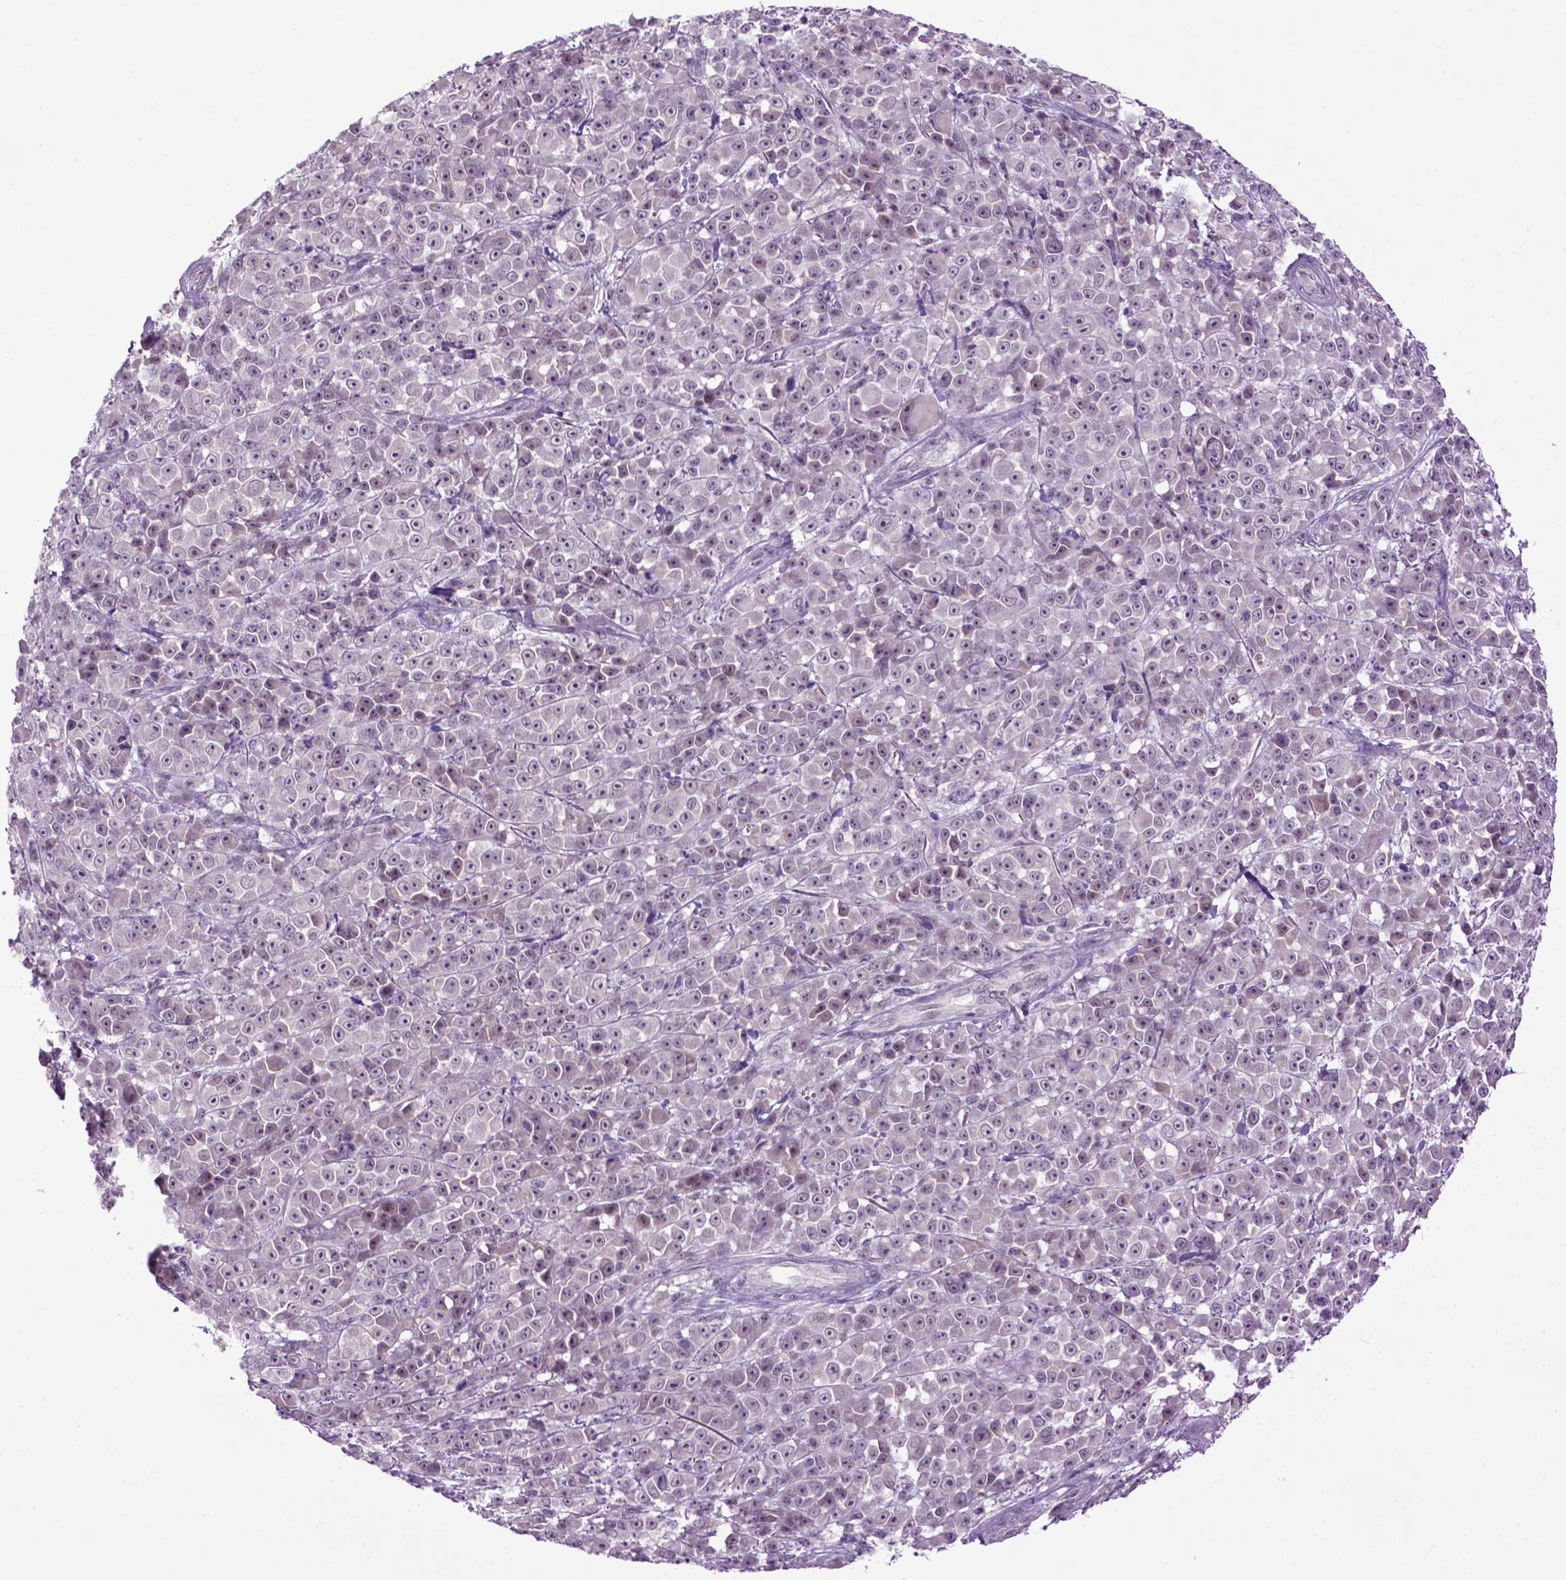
{"staining": {"intensity": "negative", "quantity": "none", "location": "none"}, "tissue": "melanoma", "cell_type": "Tumor cells", "image_type": "cancer", "snomed": [{"axis": "morphology", "description": "Malignant melanoma, NOS"}, {"axis": "topography", "description": "Skin"}, {"axis": "topography", "description": "Skin of back"}], "caption": "There is no significant expression in tumor cells of melanoma.", "gene": "EMILIN3", "patient": {"sex": "male", "age": 91}}